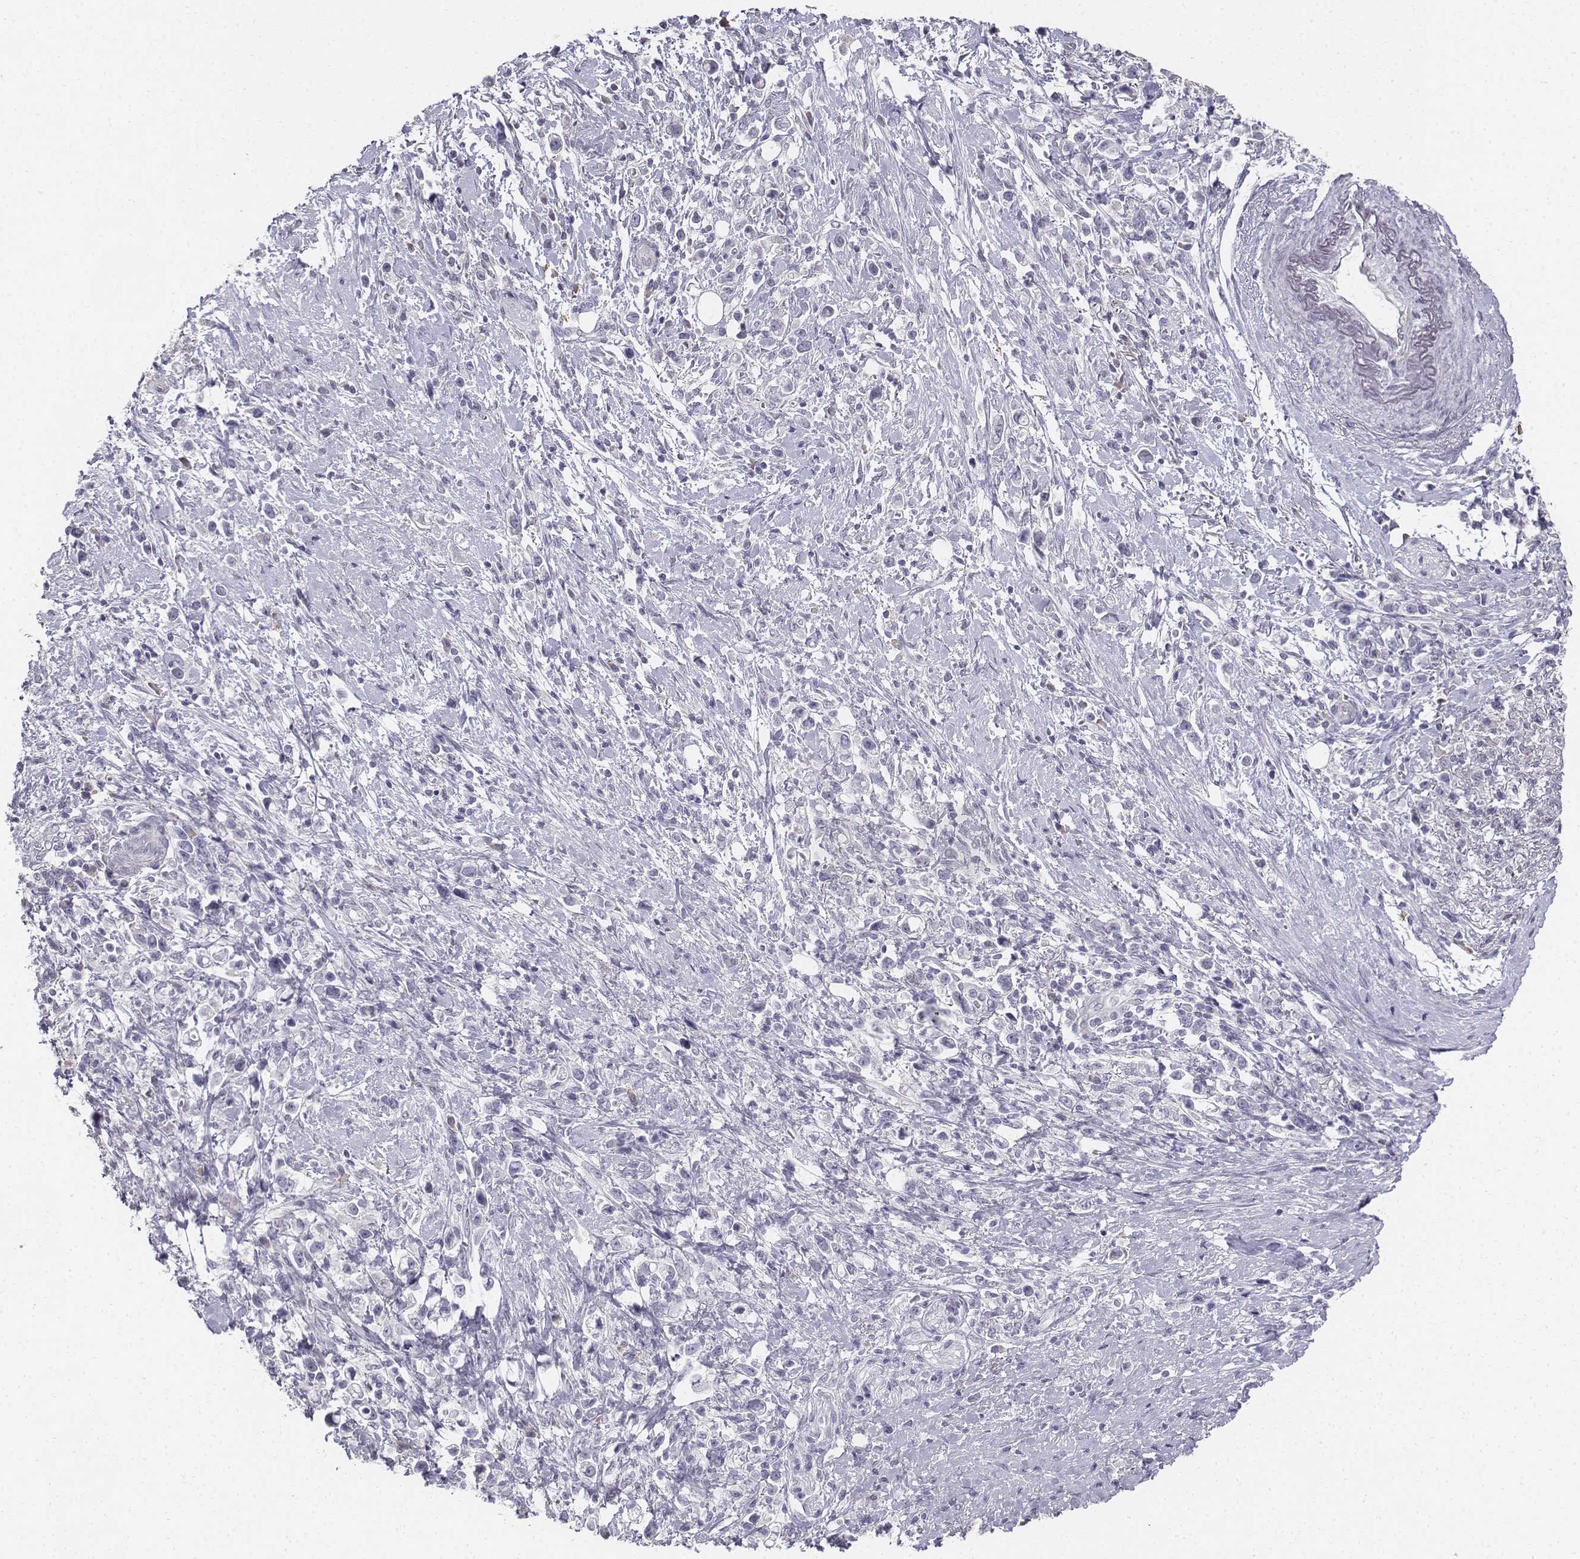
{"staining": {"intensity": "negative", "quantity": "none", "location": "none"}, "tissue": "stomach cancer", "cell_type": "Tumor cells", "image_type": "cancer", "snomed": [{"axis": "morphology", "description": "Adenocarcinoma, NOS"}, {"axis": "topography", "description": "Stomach"}], "caption": "A high-resolution image shows immunohistochemistry (IHC) staining of stomach cancer (adenocarcinoma), which exhibits no significant staining in tumor cells.", "gene": "PENK", "patient": {"sex": "male", "age": 63}}